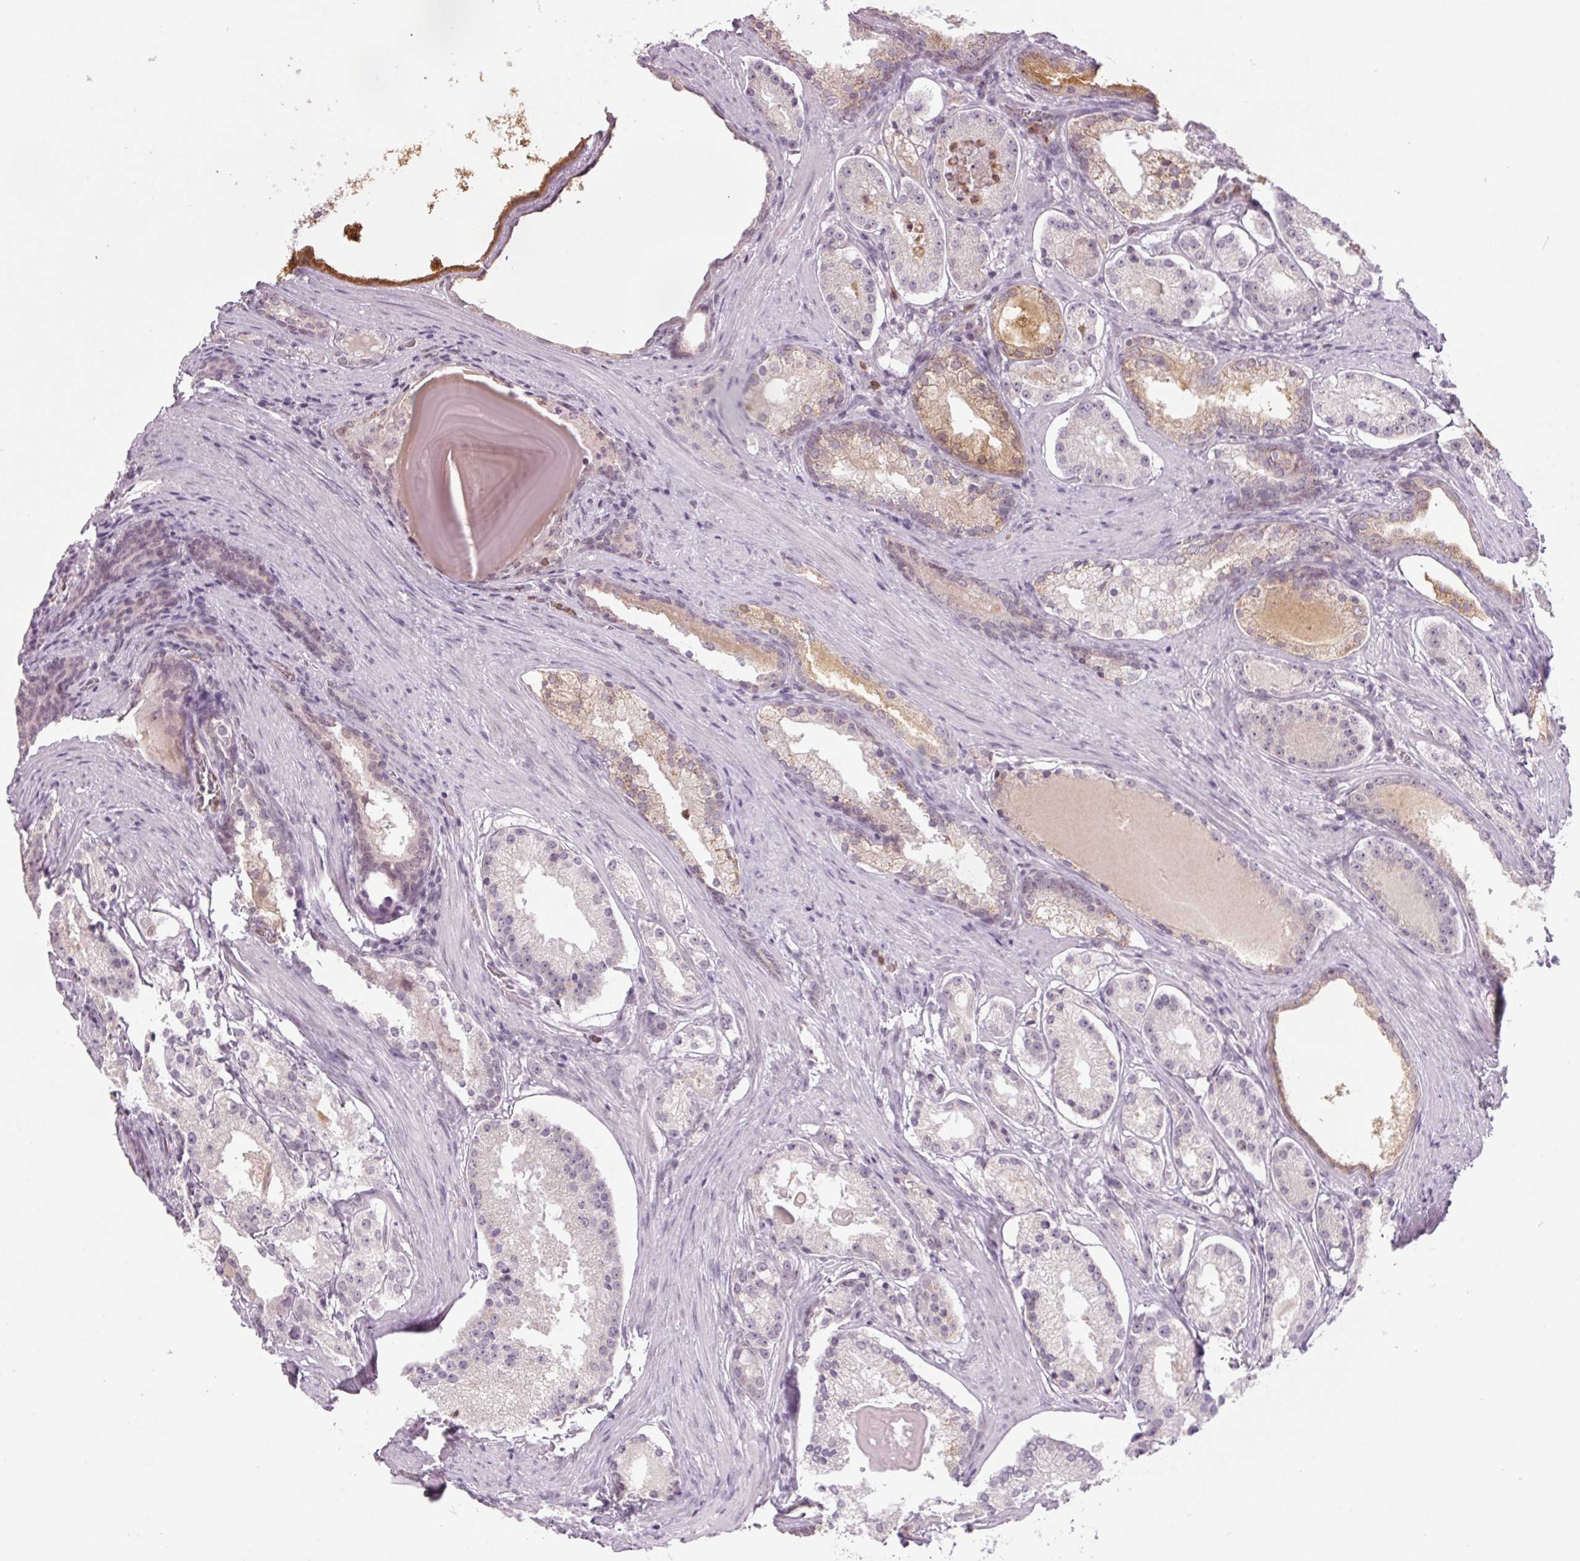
{"staining": {"intensity": "negative", "quantity": "none", "location": "none"}, "tissue": "prostate cancer", "cell_type": "Tumor cells", "image_type": "cancer", "snomed": [{"axis": "morphology", "description": "Adenocarcinoma, Low grade"}, {"axis": "topography", "description": "Prostate"}], "caption": "The photomicrograph displays no staining of tumor cells in adenocarcinoma (low-grade) (prostate).", "gene": "SMIM6", "patient": {"sex": "male", "age": 57}}